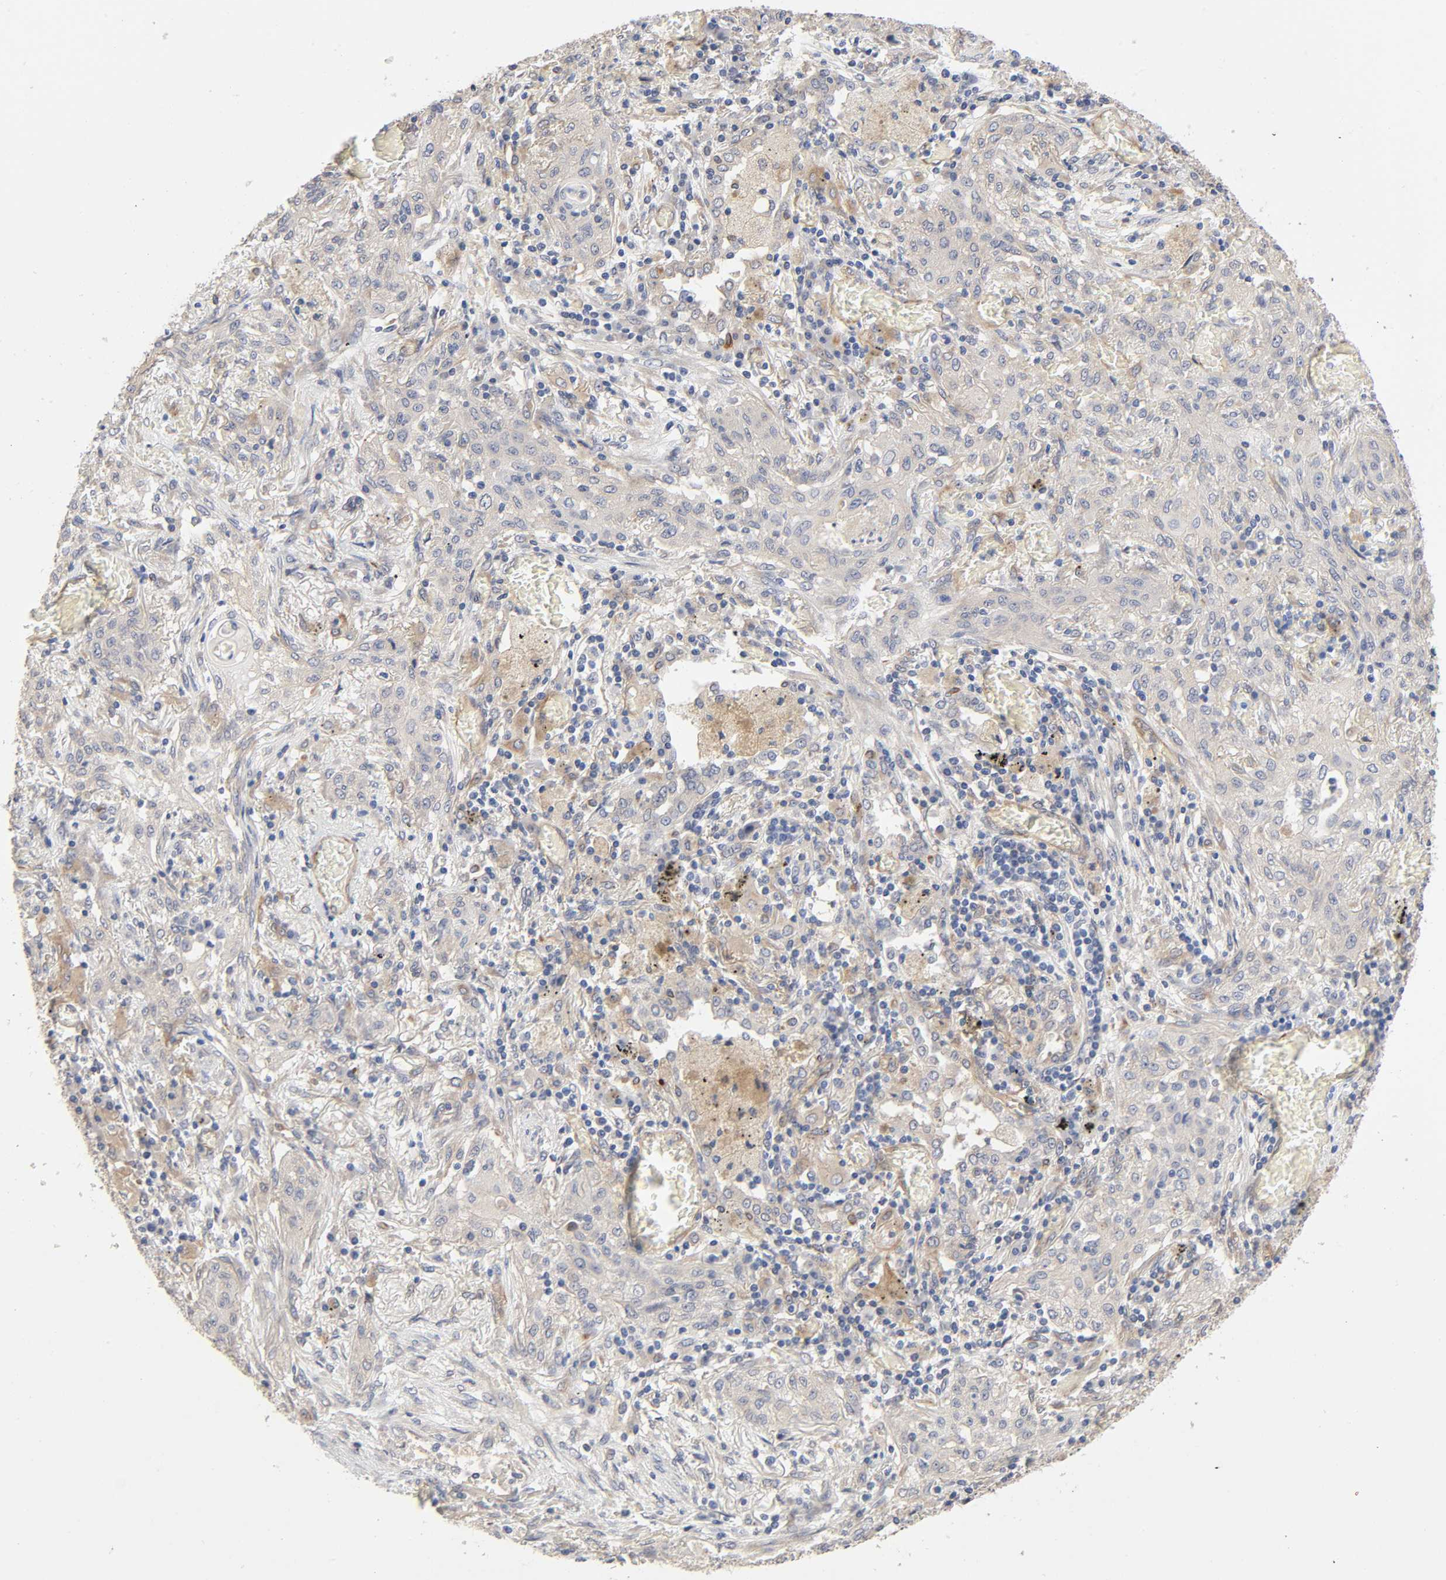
{"staining": {"intensity": "negative", "quantity": "none", "location": "none"}, "tissue": "lung cancer", "cell_type": "Tumor cells", "image_type": "cancer", "snomed": [{"axis": "morphology", "description": "Squamous cell carcinoma, NOS"}, {"axis": "topography", "description": "Lung"}], "caption": "Immunohistochemistry (IHC) histopathology image of lung cancer stained for a protein (brown), which reveals no positivity in tumor cells. (Immunohistochemistry (IHC), brightfield microscopy, high magnification).", "gene": "RAB13", "patient": {"sex": "female", "age": 47}}